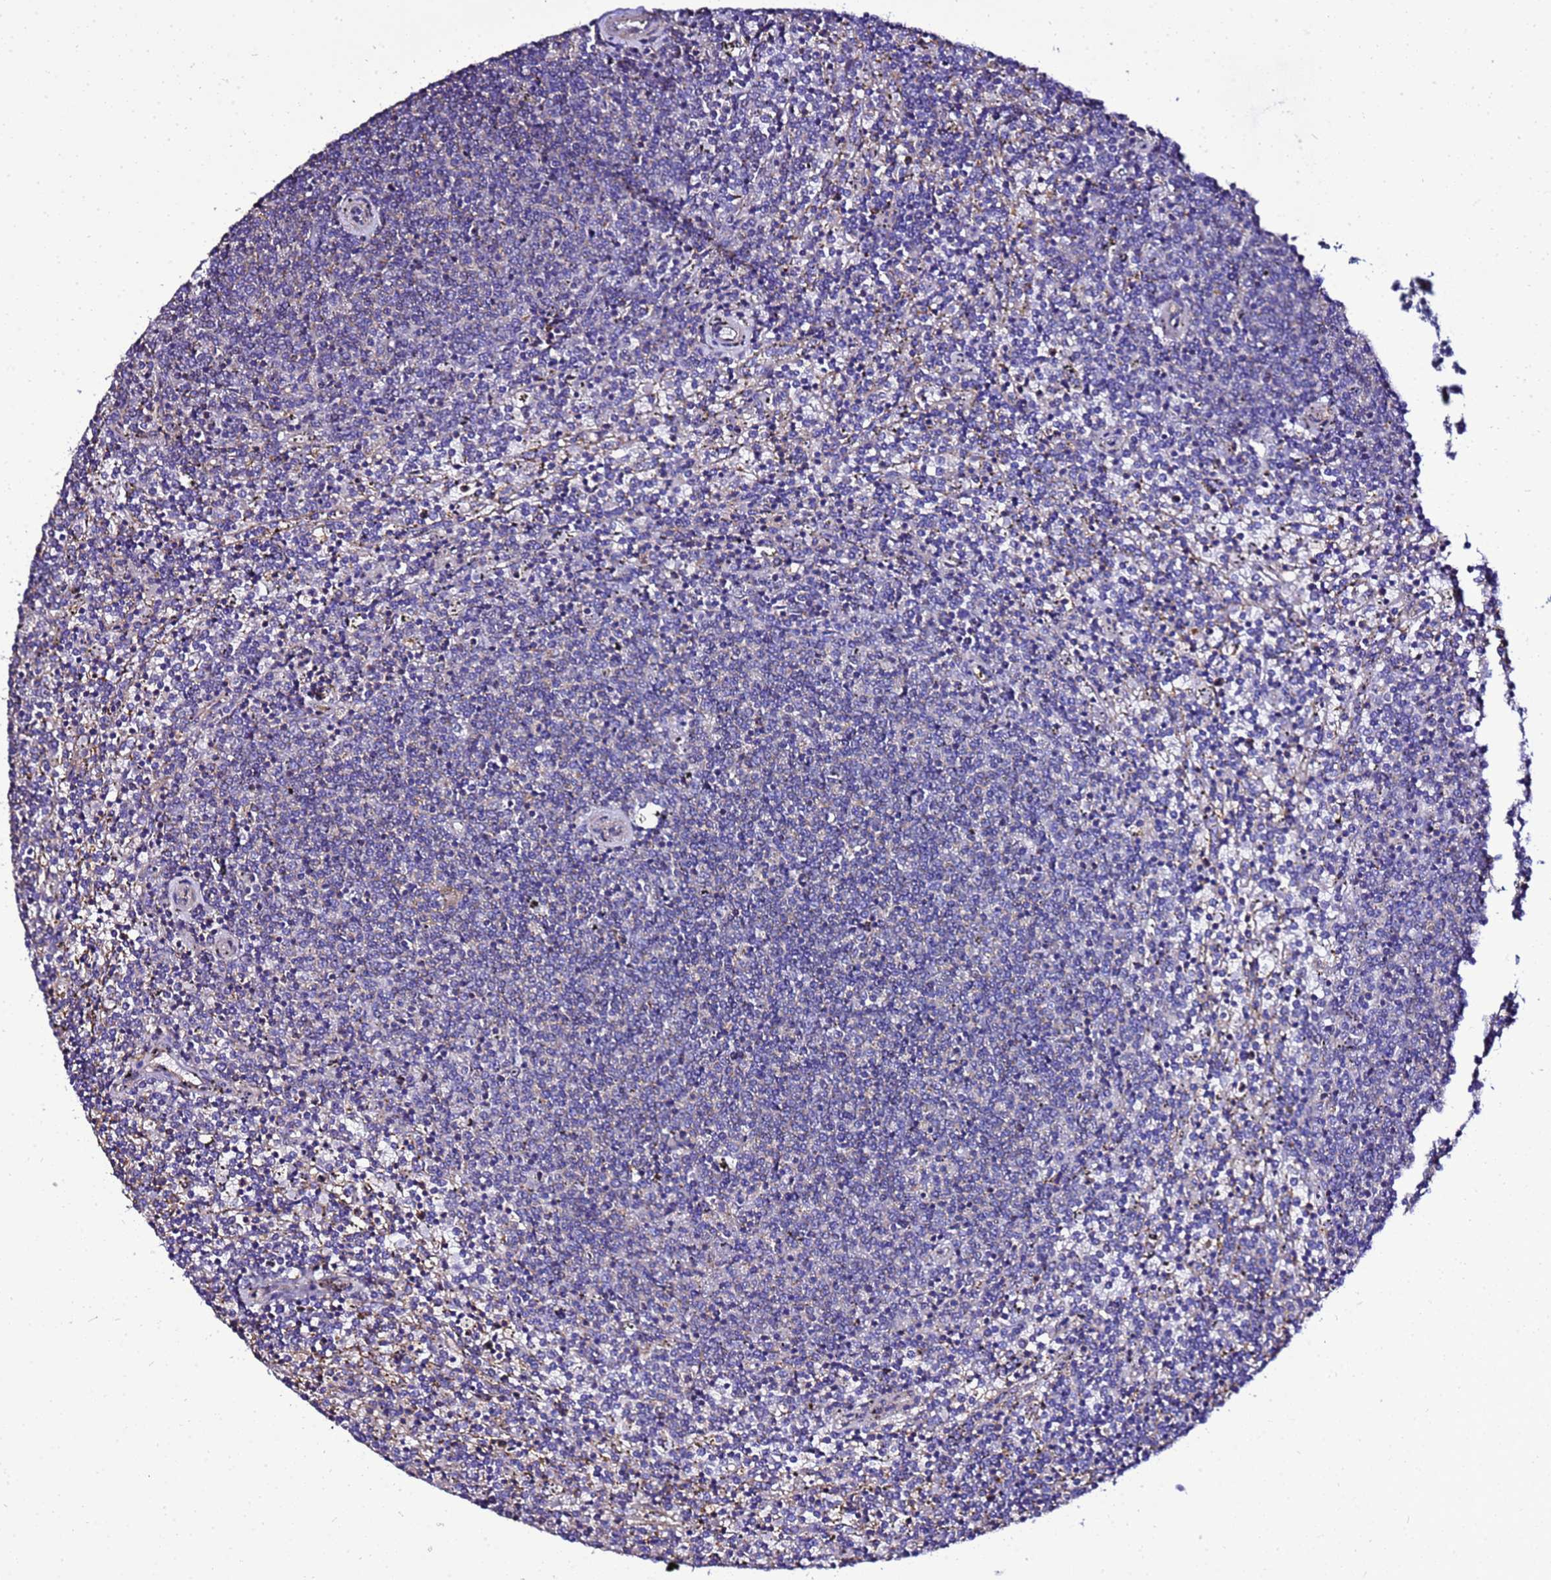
{"staining": {"intensity": "negative", "quantity": "none", "location": "none"}, "tissue": "lymphoma", "cell_type": "Tumor cells", "image_type": "cancer", "snomed": [{"axis": "morphology", "description": "Malignant lymphoma, non-Hodgkin's type, Low grade"}, {"axis": "topography", "description": "Spleen"}], "caption": "Immunohistochemistry of human low-grade malignant lymphoma, non-Hodgkin's type displays no staining in tumor cells. The staining was performed using DAB to visualize the protein expression in brown, while the nuclei were stained in blue with hematoxylin (Magnification: 20x).", "gene": "MYL12A", "patient": {"sex": "female", "age": 50}}